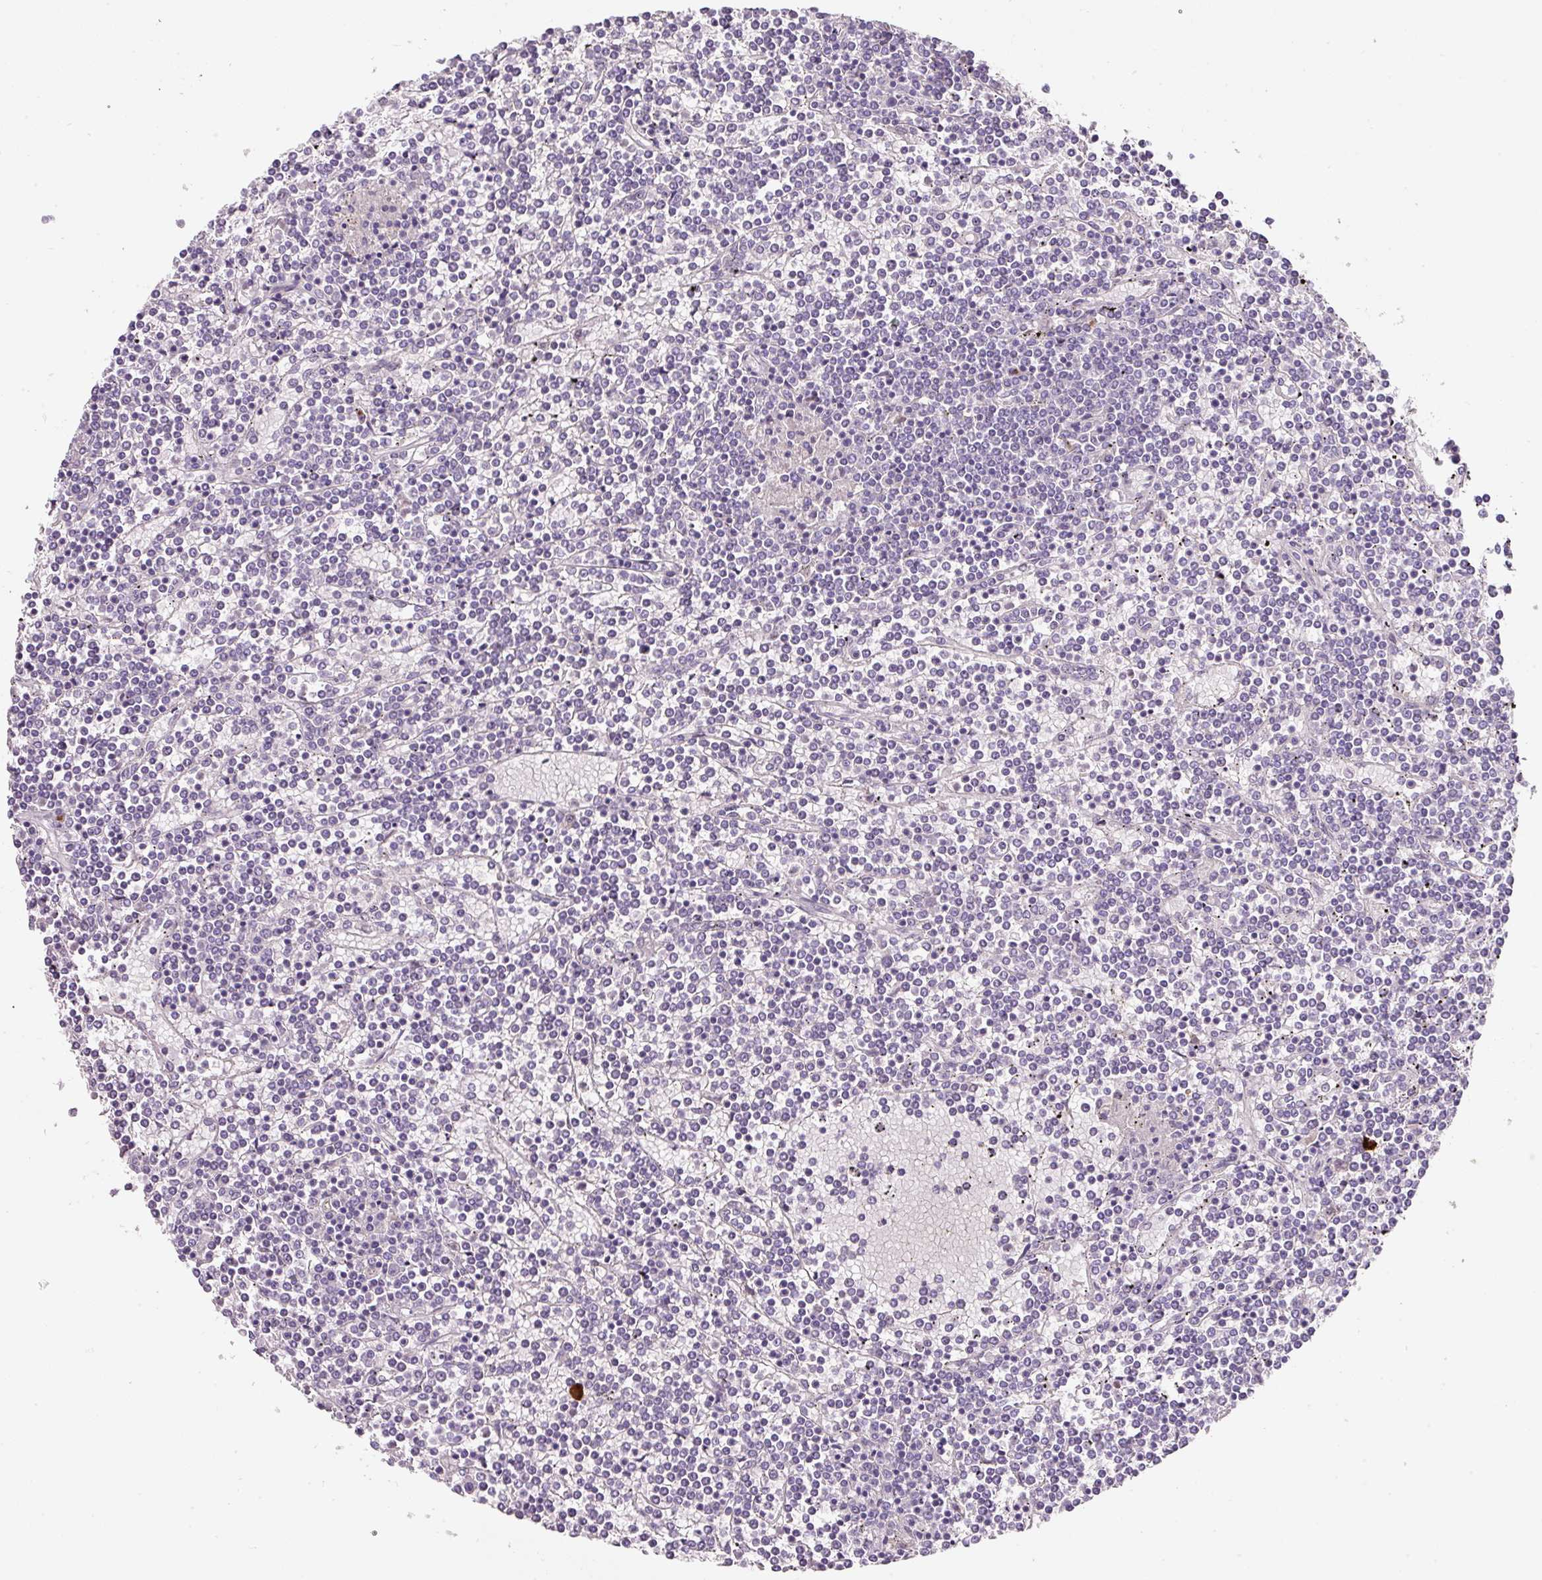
{"staining": {"intensity": "negative", "quantity": "none", "location": "none"}, "tissue": "lymphoma", "cell_type": "Tumor cells", "image_type": "cancer", "snomed": [{"axis": "morphology", "description": "Malignant lymphoma, non-Hodgkin's type, Low grade"}, {"axis": "topography", "description": "Spleen"}], "caption": "An immunohistochemistry (IHC) micrograph of malignant lymphoma, non-Hodgkin's type (low-grade) is shown. There is no staining in tumor cells of malignant lymphoma, non-Hodgkin's type (low-grade).", "gene": "NBPF11", "patient": {"sex": "female", "age": 19}}